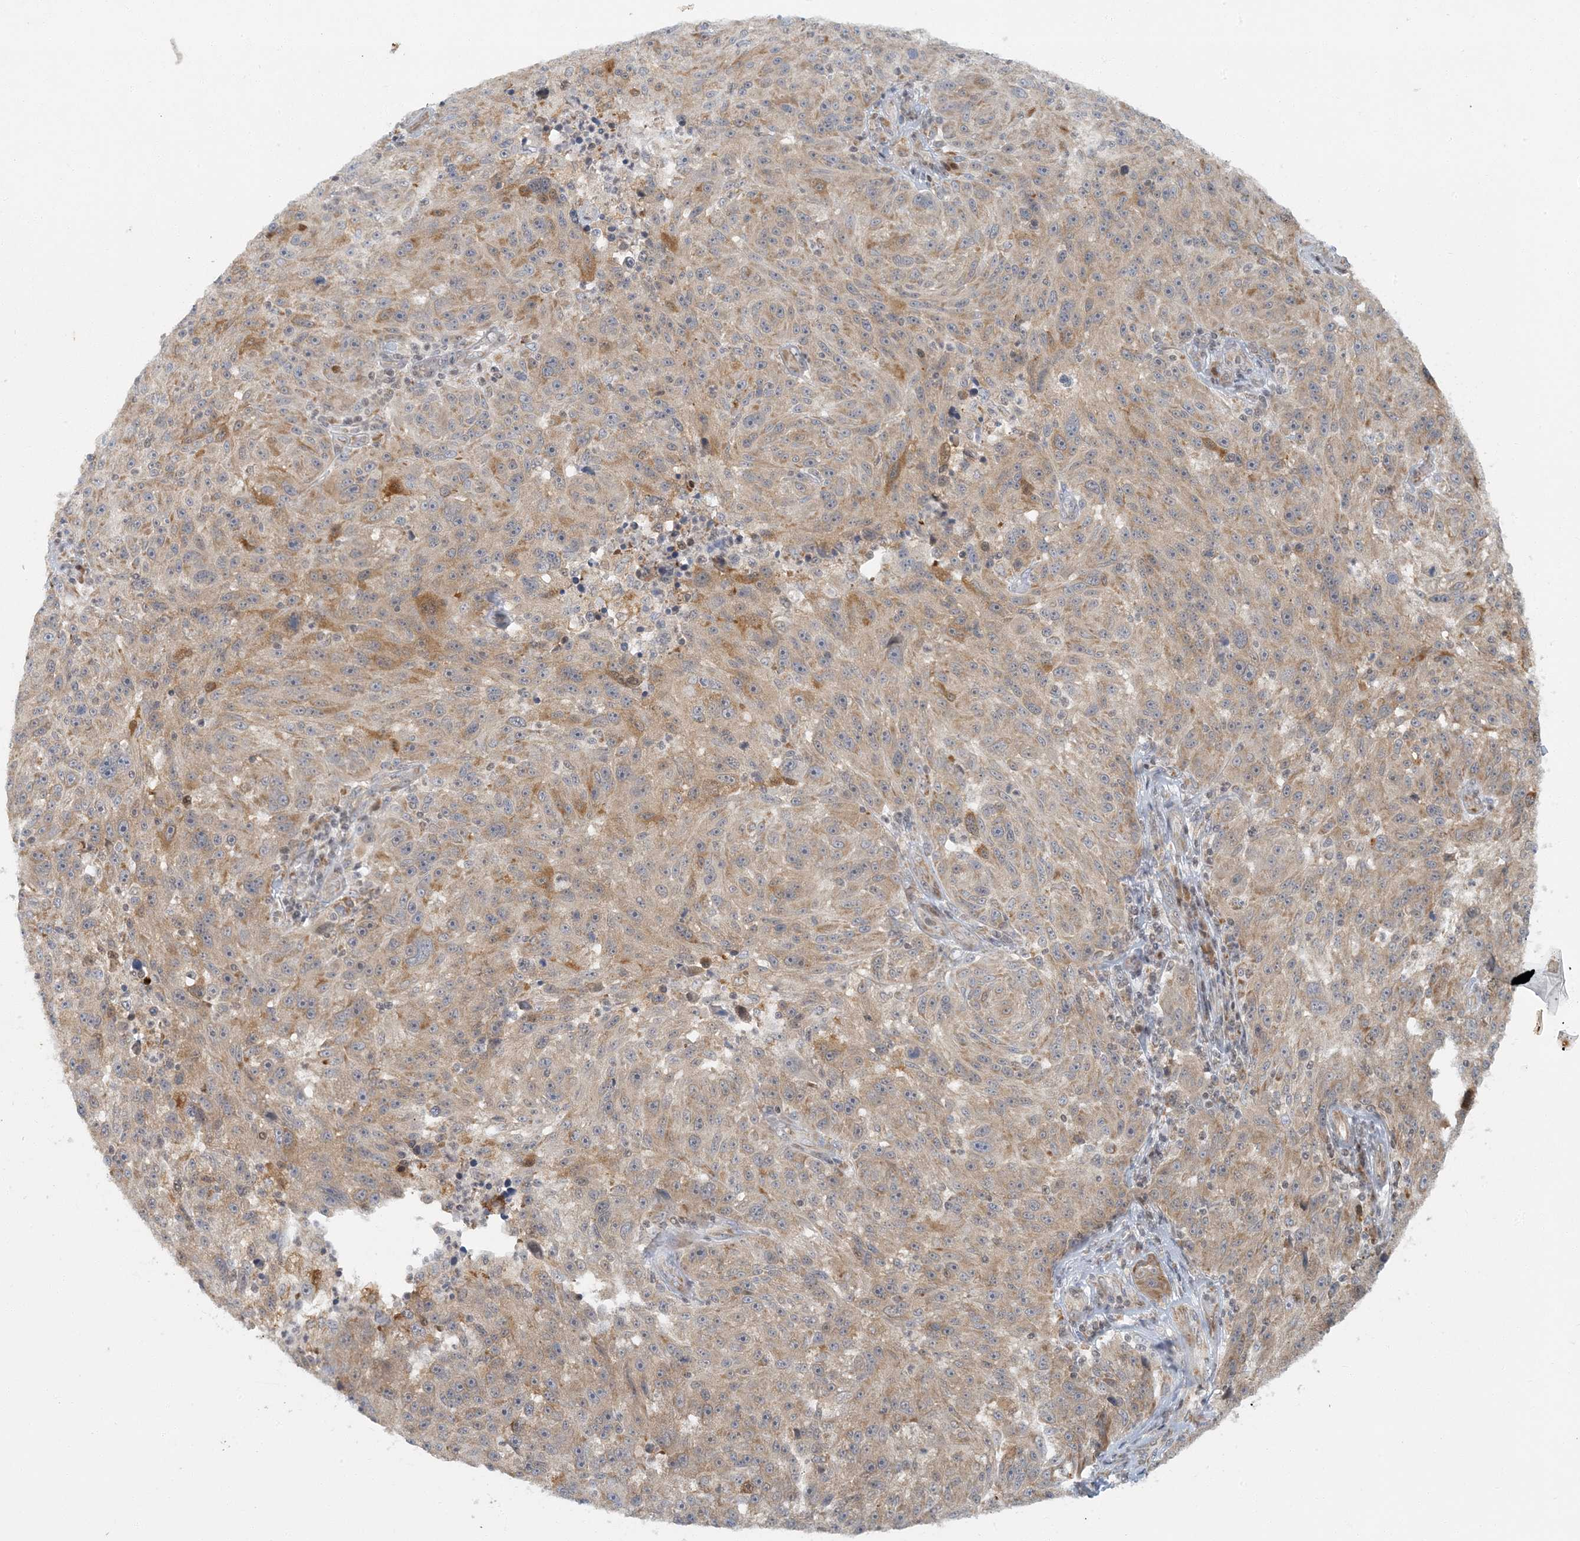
{"staining": {"intensity": "moderate", "quantity": ">75%", "location": "cytoplasmic/membranous"}, "tissue": "melanoma", "cell_type": "Tumor cells", "image_type": "cancer", "snomed": [{"axis": "morphology", "description": "Malignant melanoma, NOS"}, {"axis": "topography", "description": "Skin"}], "caption": "Brown immunohistochemical staining in human melanoma demonstrates moderate cytoplasmic/membranous staining in about >75% of tumor cells.", "gene": "AK9", "patient": {"sex": "male", "age": 53}}